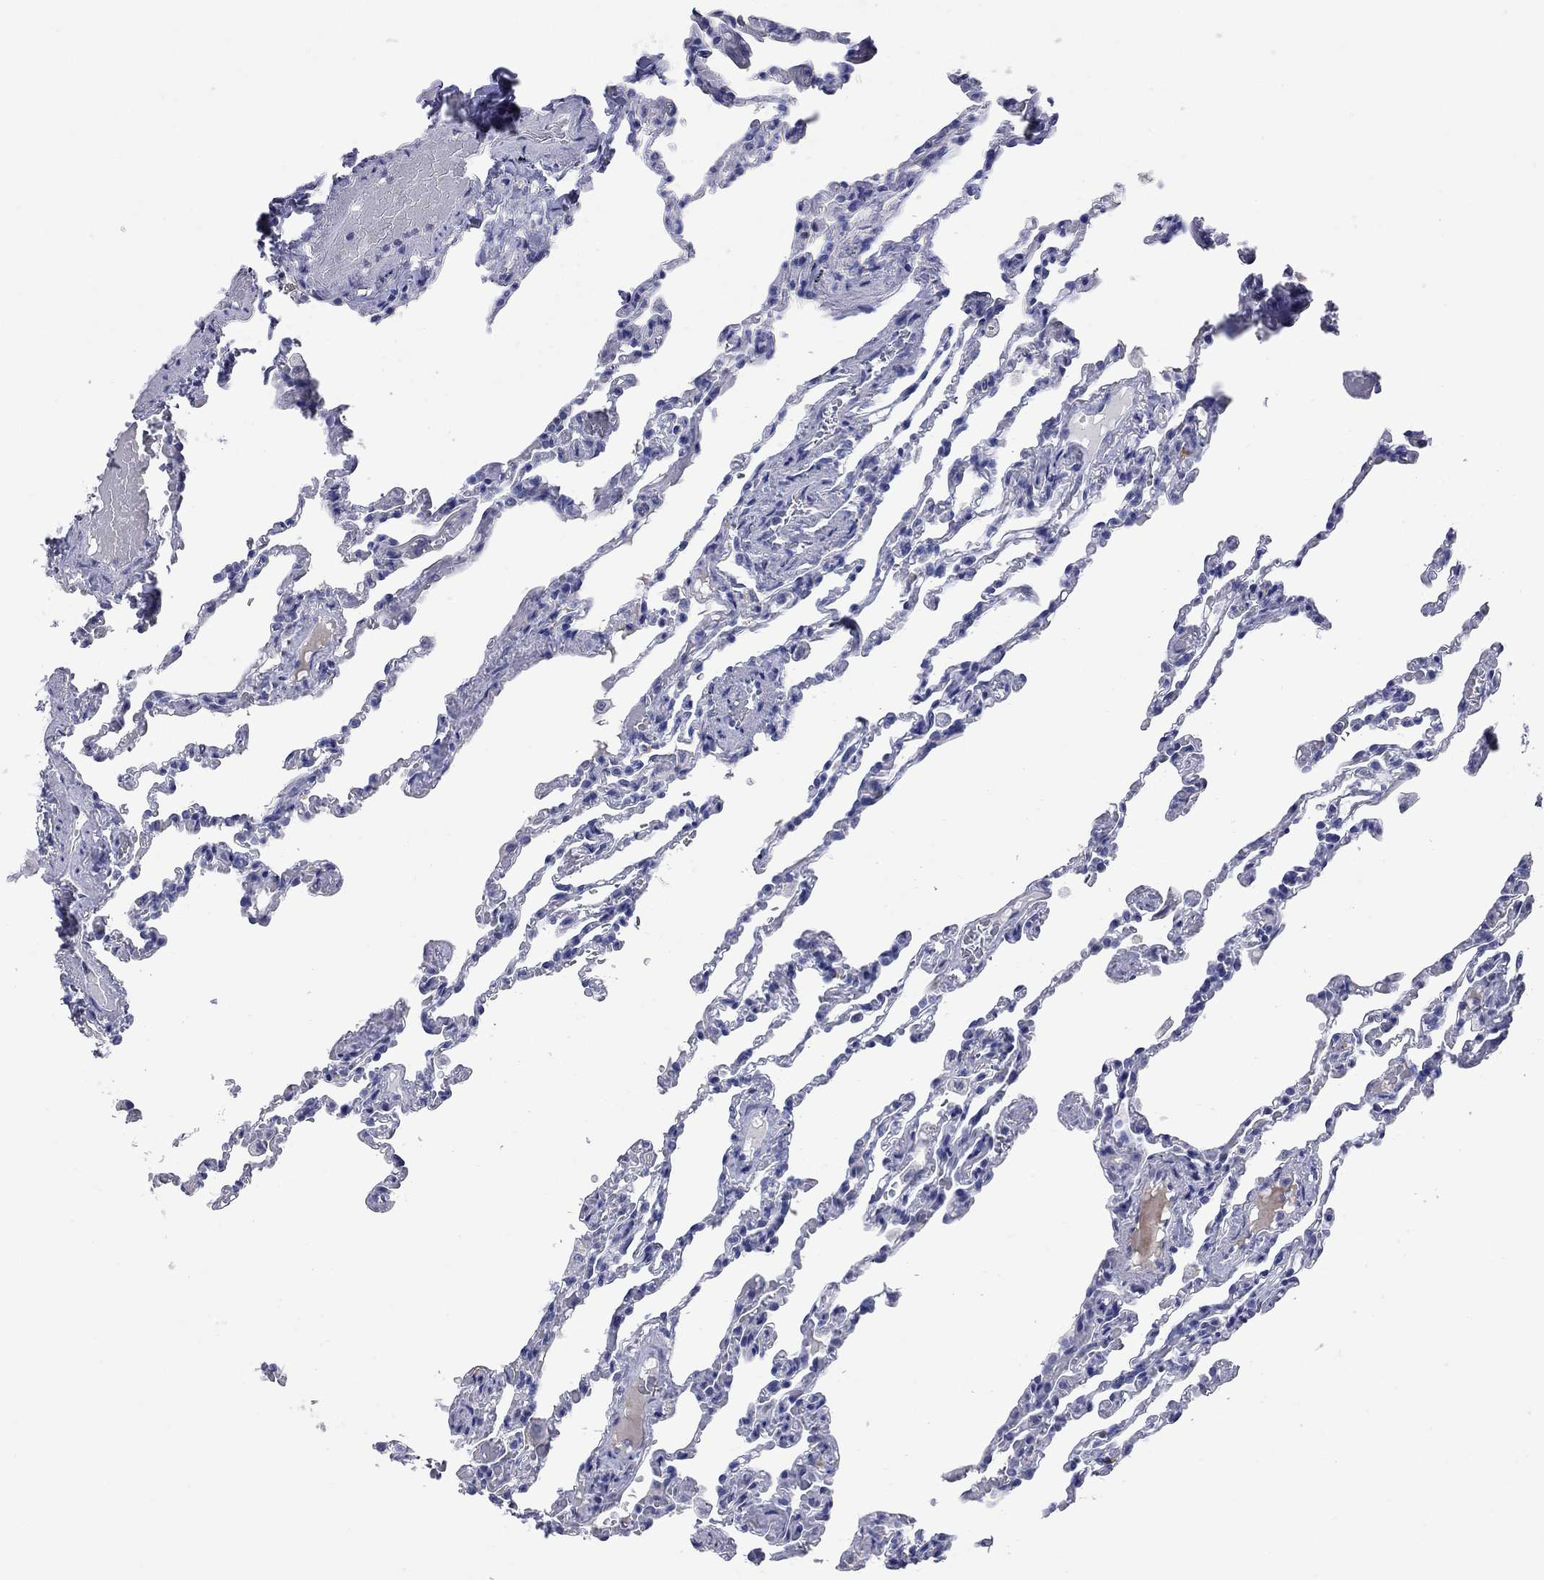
{"staining": {"intensity": "moderate", "quantity": "<25%", "location": "cytoplasmic/membranous"}, "tissue": "lung", "cell_type": "Alveolar cells", "image_type": "normal", "snomed": [{"axis": "morphology", "description": "Normal tissue, NOS"}, {"axis": "topography", "description": "Lung"}], "caption": "Immunohistochemistry (IHC) micrograph of normal human lung stained for a protein (brown), which exhibits low levels of moderate cytoplasmic/membranous staining in about <25% of alveolar cells.", "gene": "FAM221B", "patient": {"sex": "female", "age": 43}}